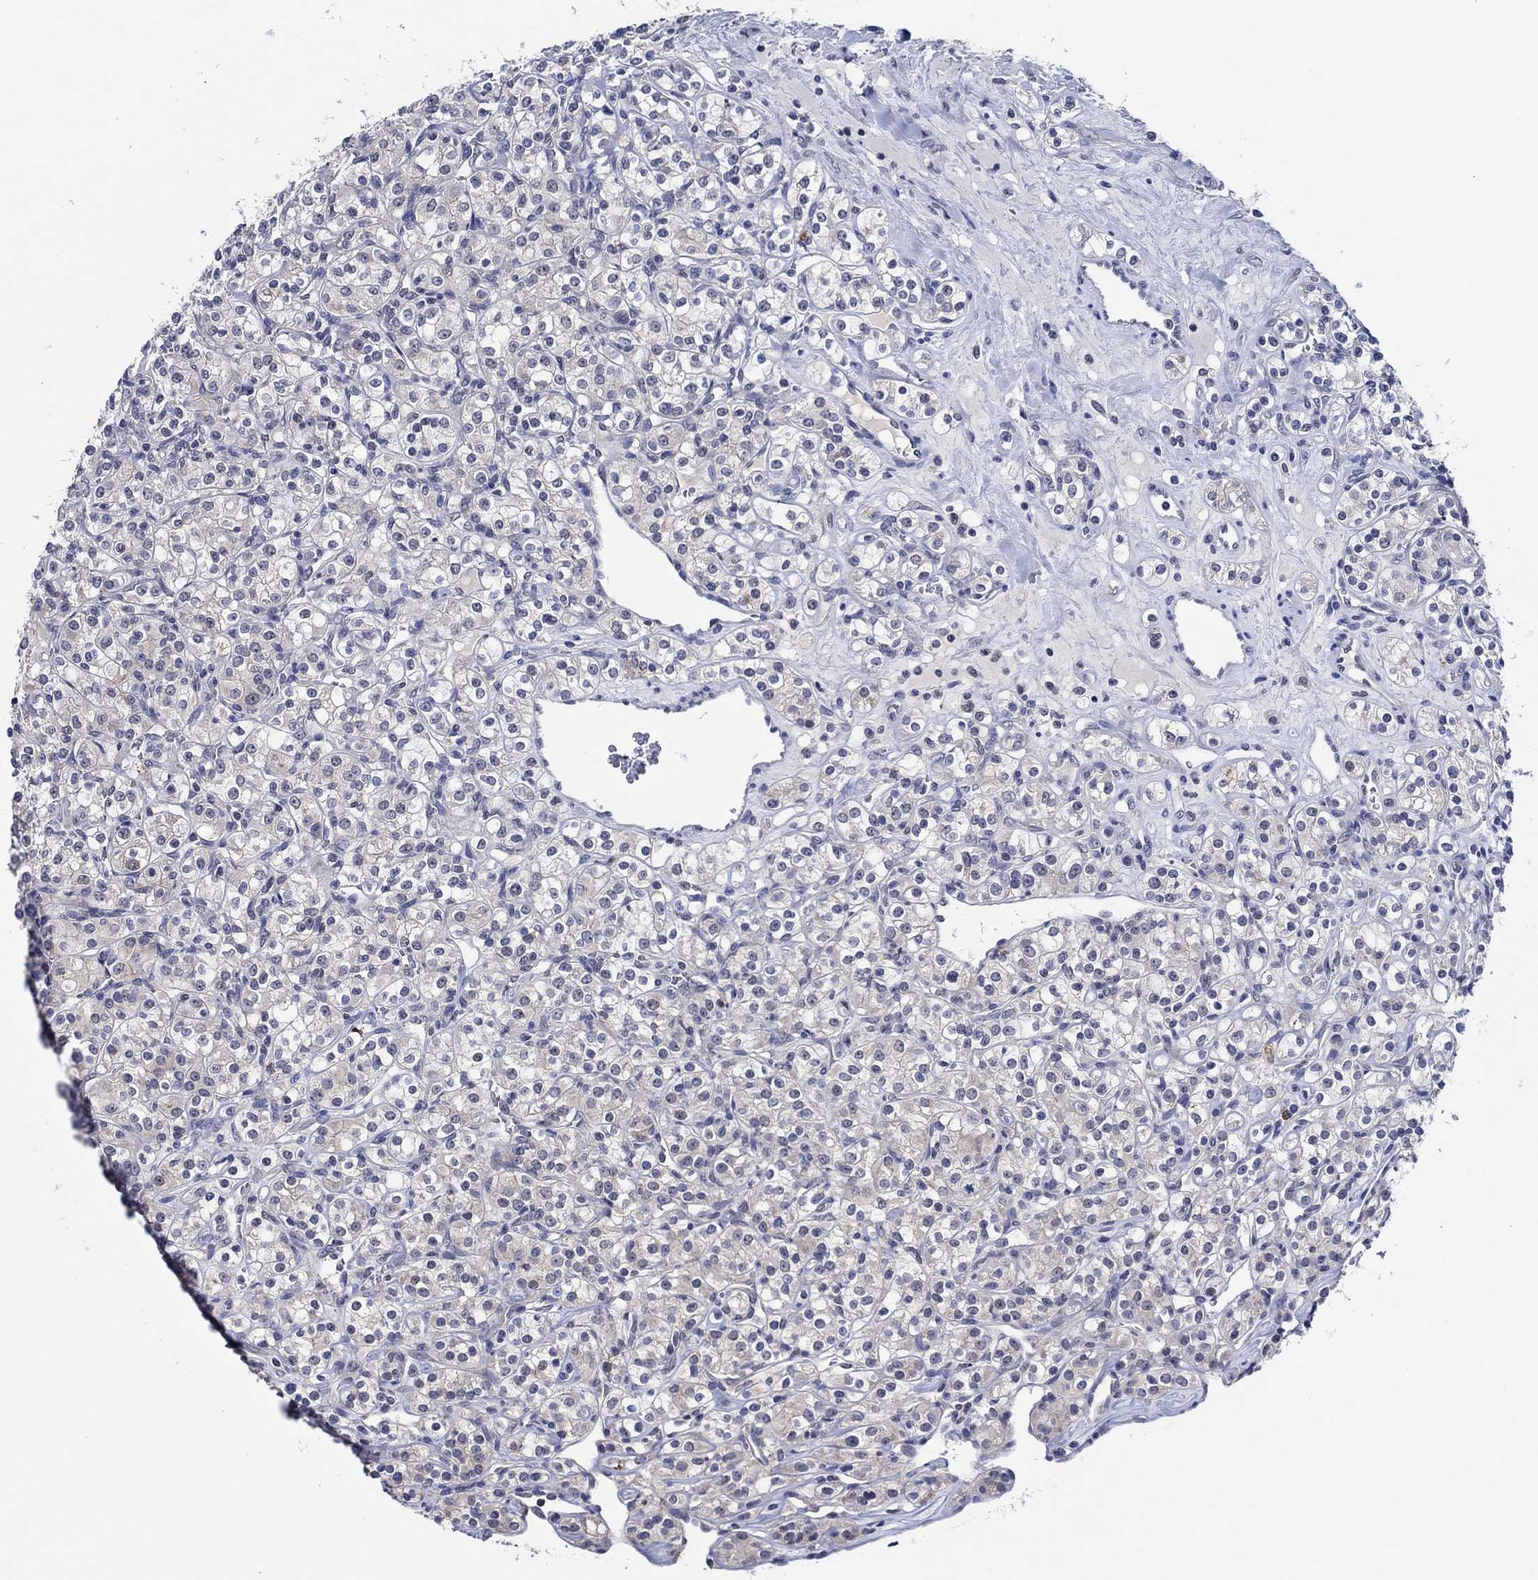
{"staining": {"intensity": "negative", "quantity": "none", "location": "none"}, "tissue": "renal cancer", "cell_type": "Tumor cells", "image_type": "cancer", "snomed": [{"axis": "morphology", "description": "Adenocarcinoma, NOS"}, {"axis": "topography", "description": "Kidney"}], "caption": "The histopathology image demonstrates no significant expression in tumor cells of adenocarcinoma (renal).", "gene": "PRRT3", "patient": {"sex": "male", "age": 77}}